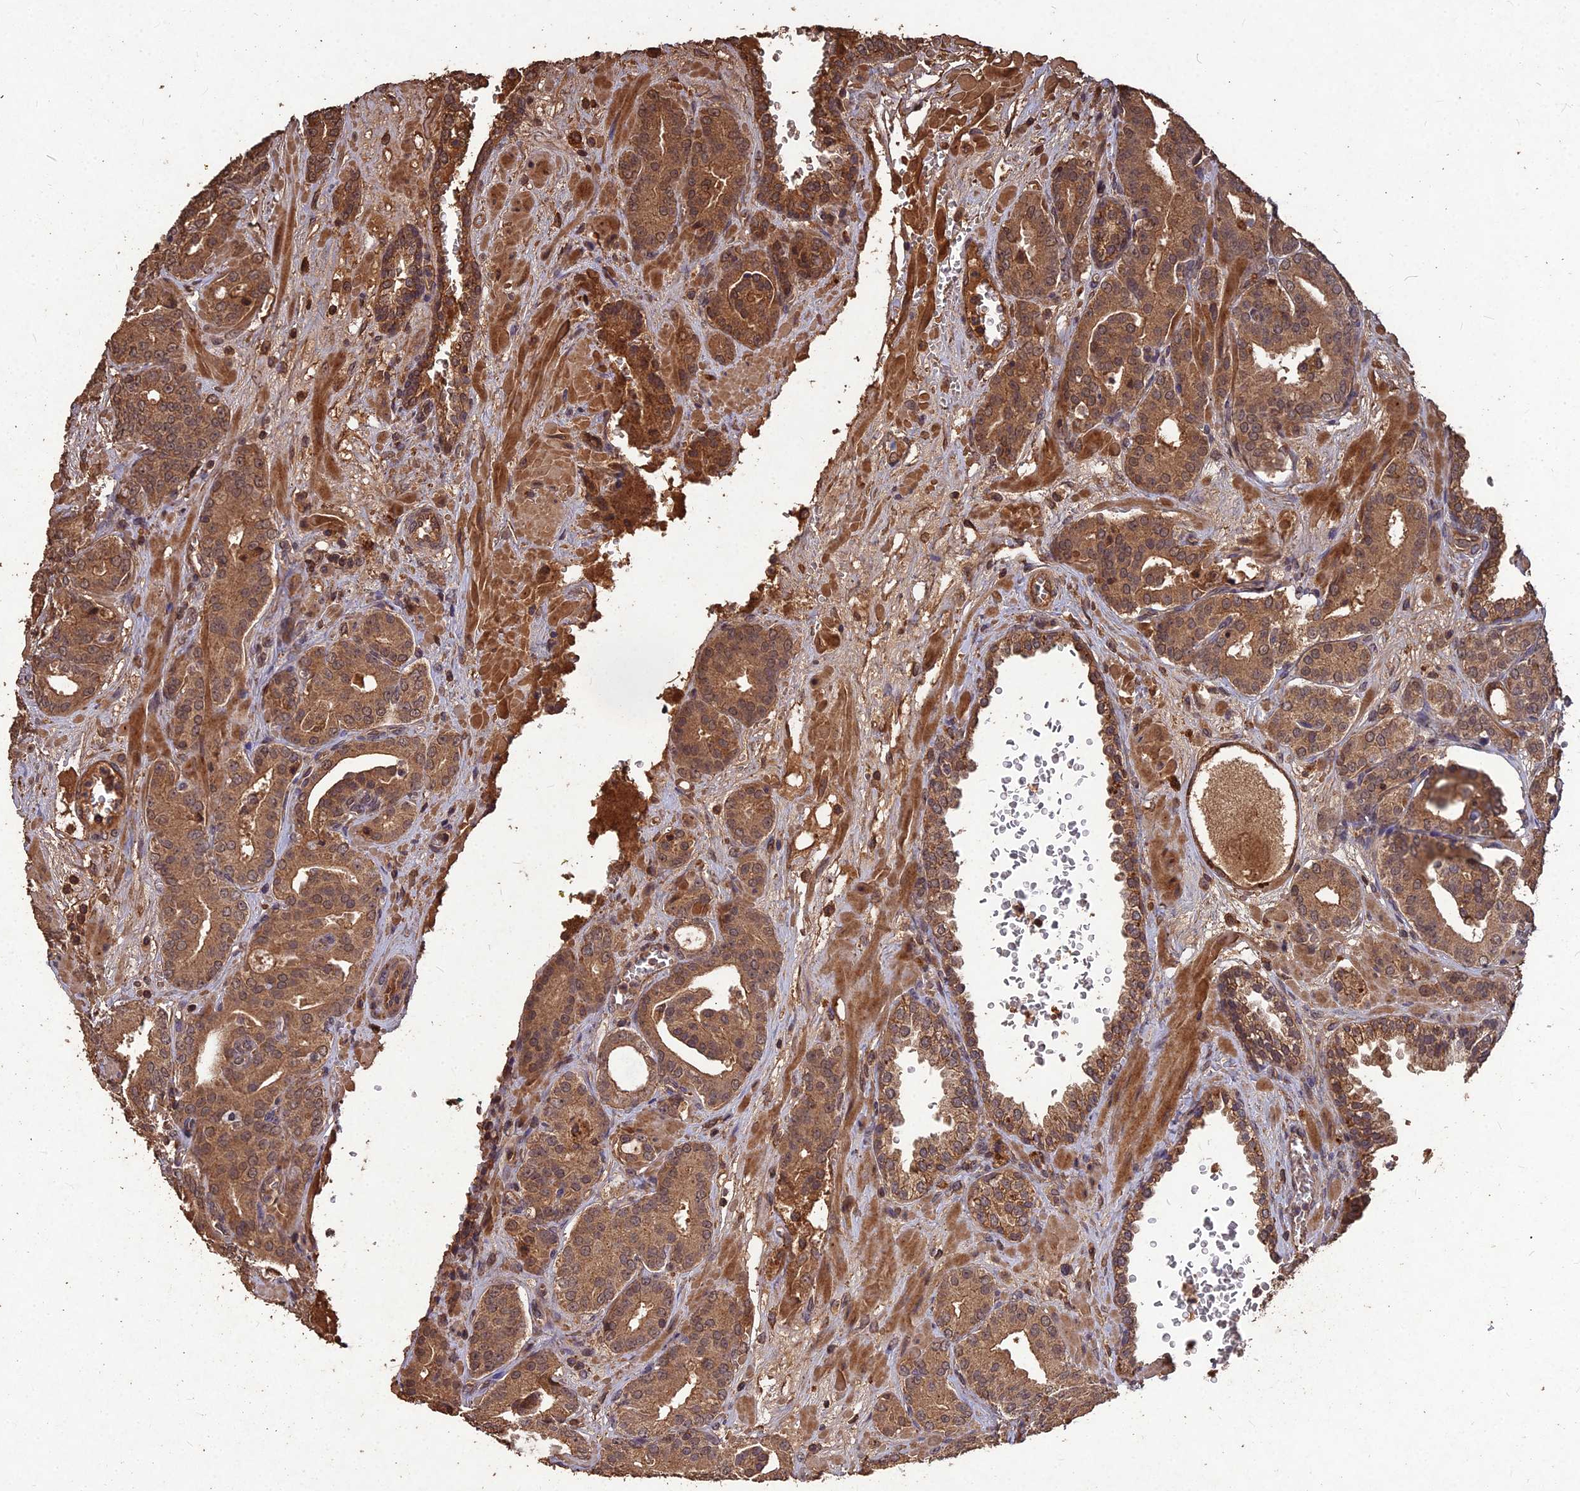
{"staining": {"intensity": "strong", "quantity": ">75%", "location": "cytoplasmic/membranous"}, "tissue": "prostate cancer", "cell_type": "Tumor cells", "image_type": "cancer", "snomed": [{"axis": "morphology", "description": "Adenocarcinoma, High grade"}, {"axis": "topography", "description": "Prostate"}], "caption": "Immunohistochemistry (IHC) staining of prostate high-grade adenocarcinoma, which displays high levels of strong cytoplasmic/membranous expression in about >75% of tumor cells indicating strong cytoplasmic/membranous protein expression. The staining was performed using DAB (3,3'-diaminobenzidine) (brown) for protein detection and nuclei were counterstained in hematoxylin (blue).", "gene": "SYMPK", "patient": {"sex": "male", "age": 66}}